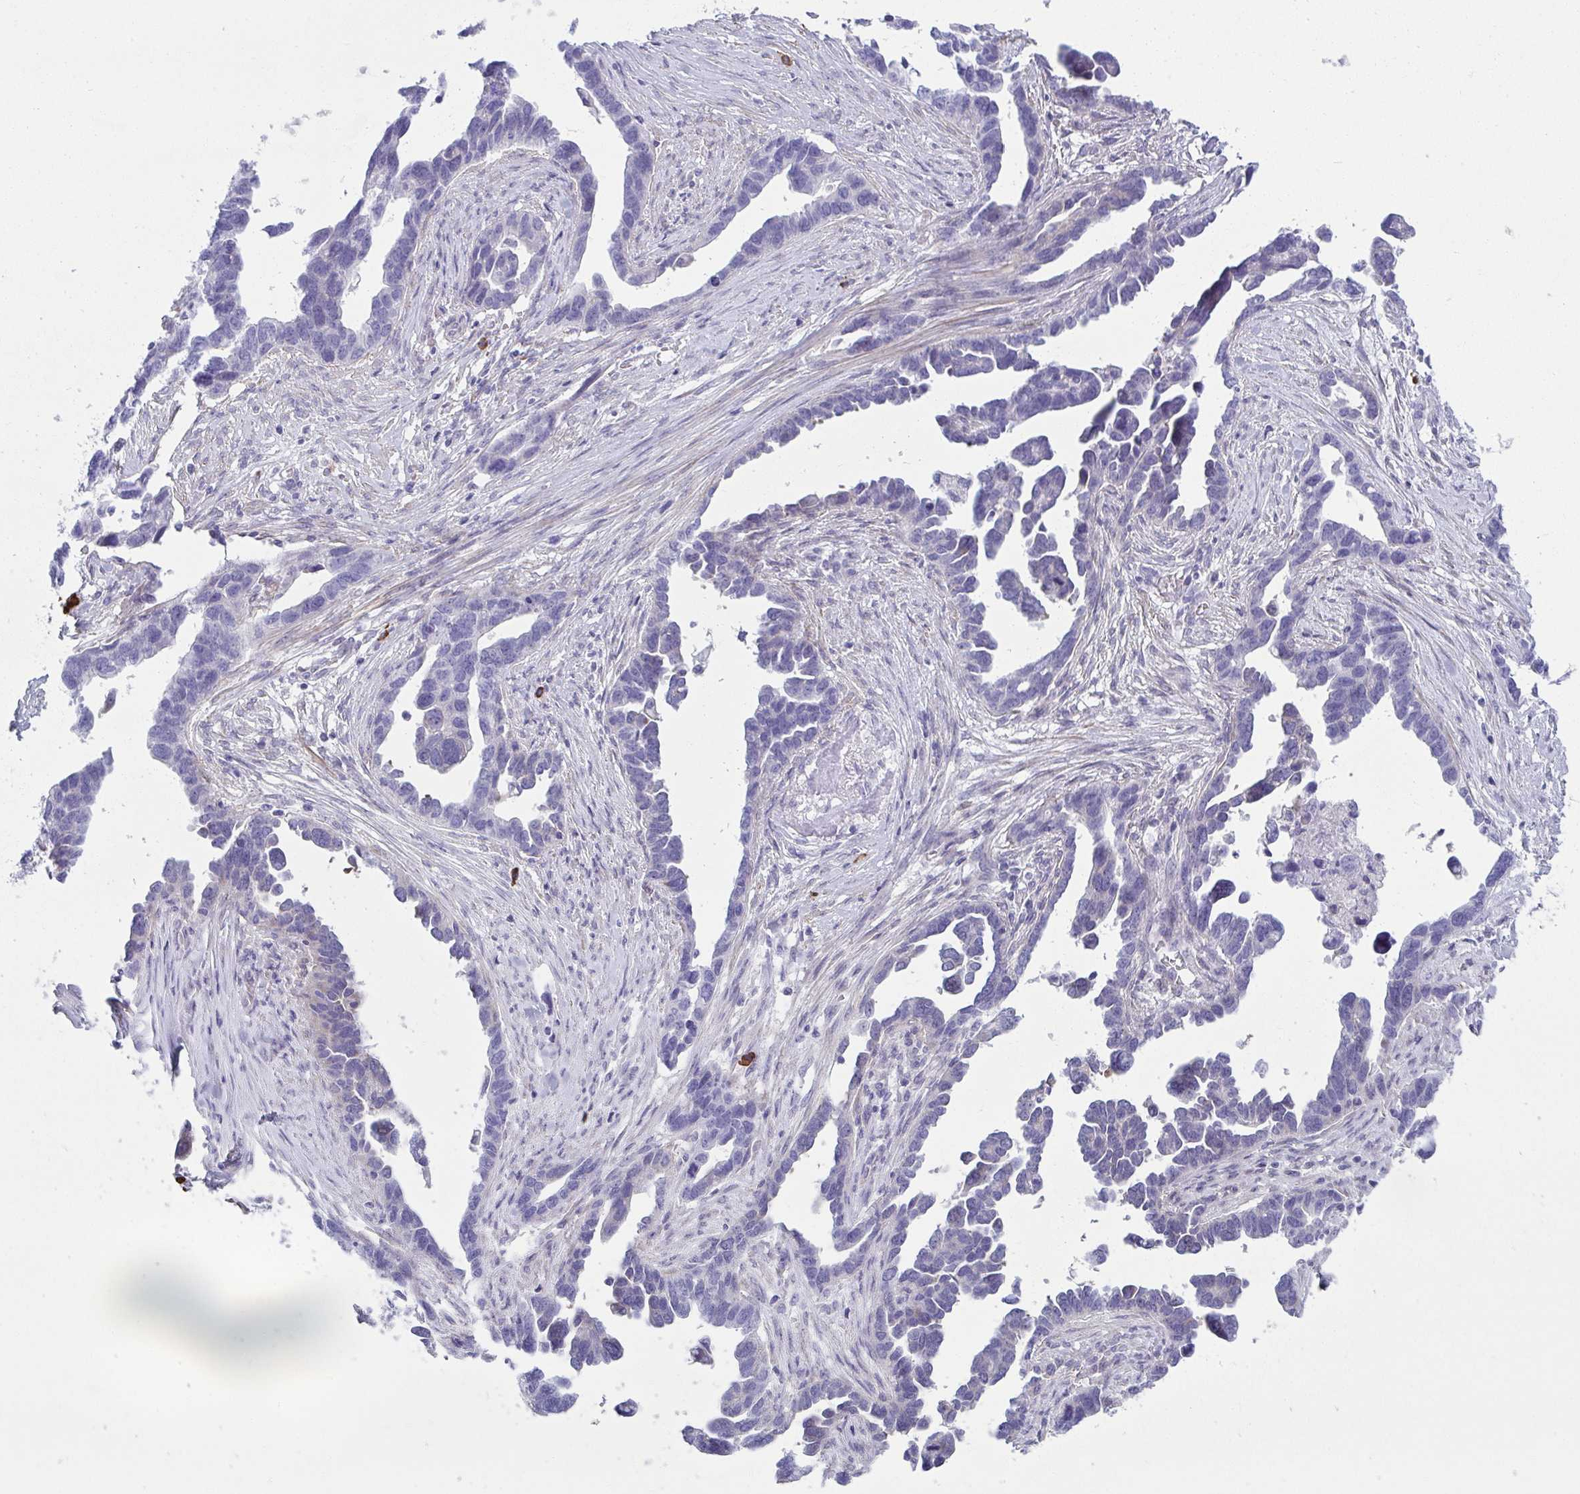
{"staining": {"intensity": "negative", "quantity": "none", "location": "none"}, "tissue": "ovarian cancer", "cell_type": "Tumor cells", "image_type": "cancer", "snomed": [{"axis": "morphology", "description": "Cystadenocarcinoma, serous, NOS"}, {"axis": "topography", "description": "Ovary"}], "caption": "Immunohistochemistry (IHC) photomicrograph of neoplastic tissue: ovarian serous cystadenocarcinoma stained with DAB (3,3'-diaminobenzidine) exhibits no significant protein positivity in tumor cells. The staining is performed using DAB (3,3'-diaminobenzidine) brown chromogen with nuclei counter-stained in using hematoxylin.", "gene": "PUS7L", "patient": {"sex": "female", "age": 54}}